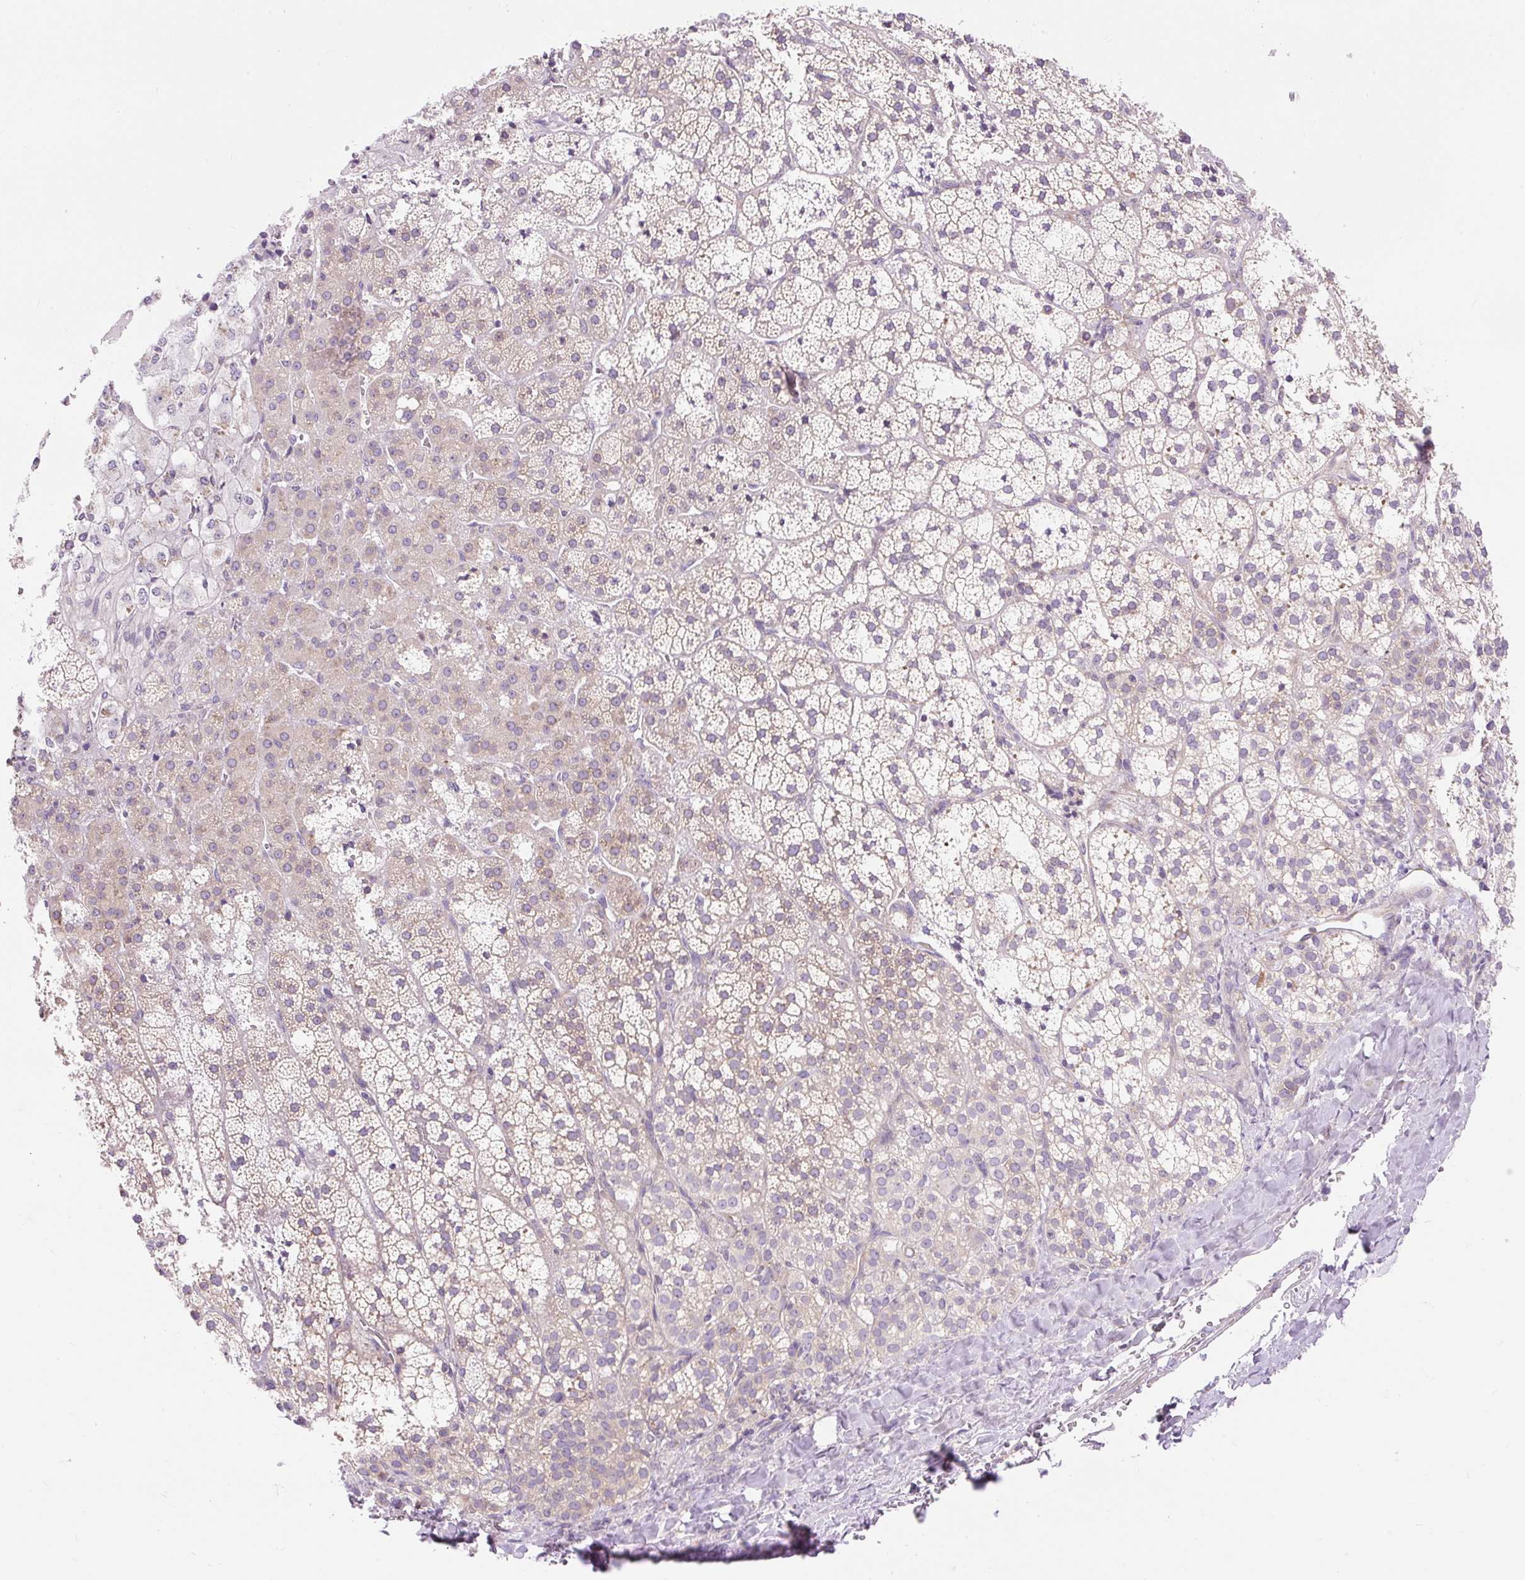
{"staining": {"intensity": "weak", "quantity": "25%-75%", "location": "cytoplasmic/membranous"}, "tissue": "adrenal gland", "cell_type": "Glandular cells", "image_type": "normal", "snomed": [{"axis": "morphology", "description": "Normal tissue, NOS"}, {"axis": "topography", "description": "Adrenal gland"}], "caption": "IHC photomicrograph of normal adrenal gland stained for a protein (brown), which reveals low levels of weak cytoplasmic/membranous staining in about 25%-75% of glandular cells.", "gene": "GPR45", "patient": {"sex": "male", "age": 53}}